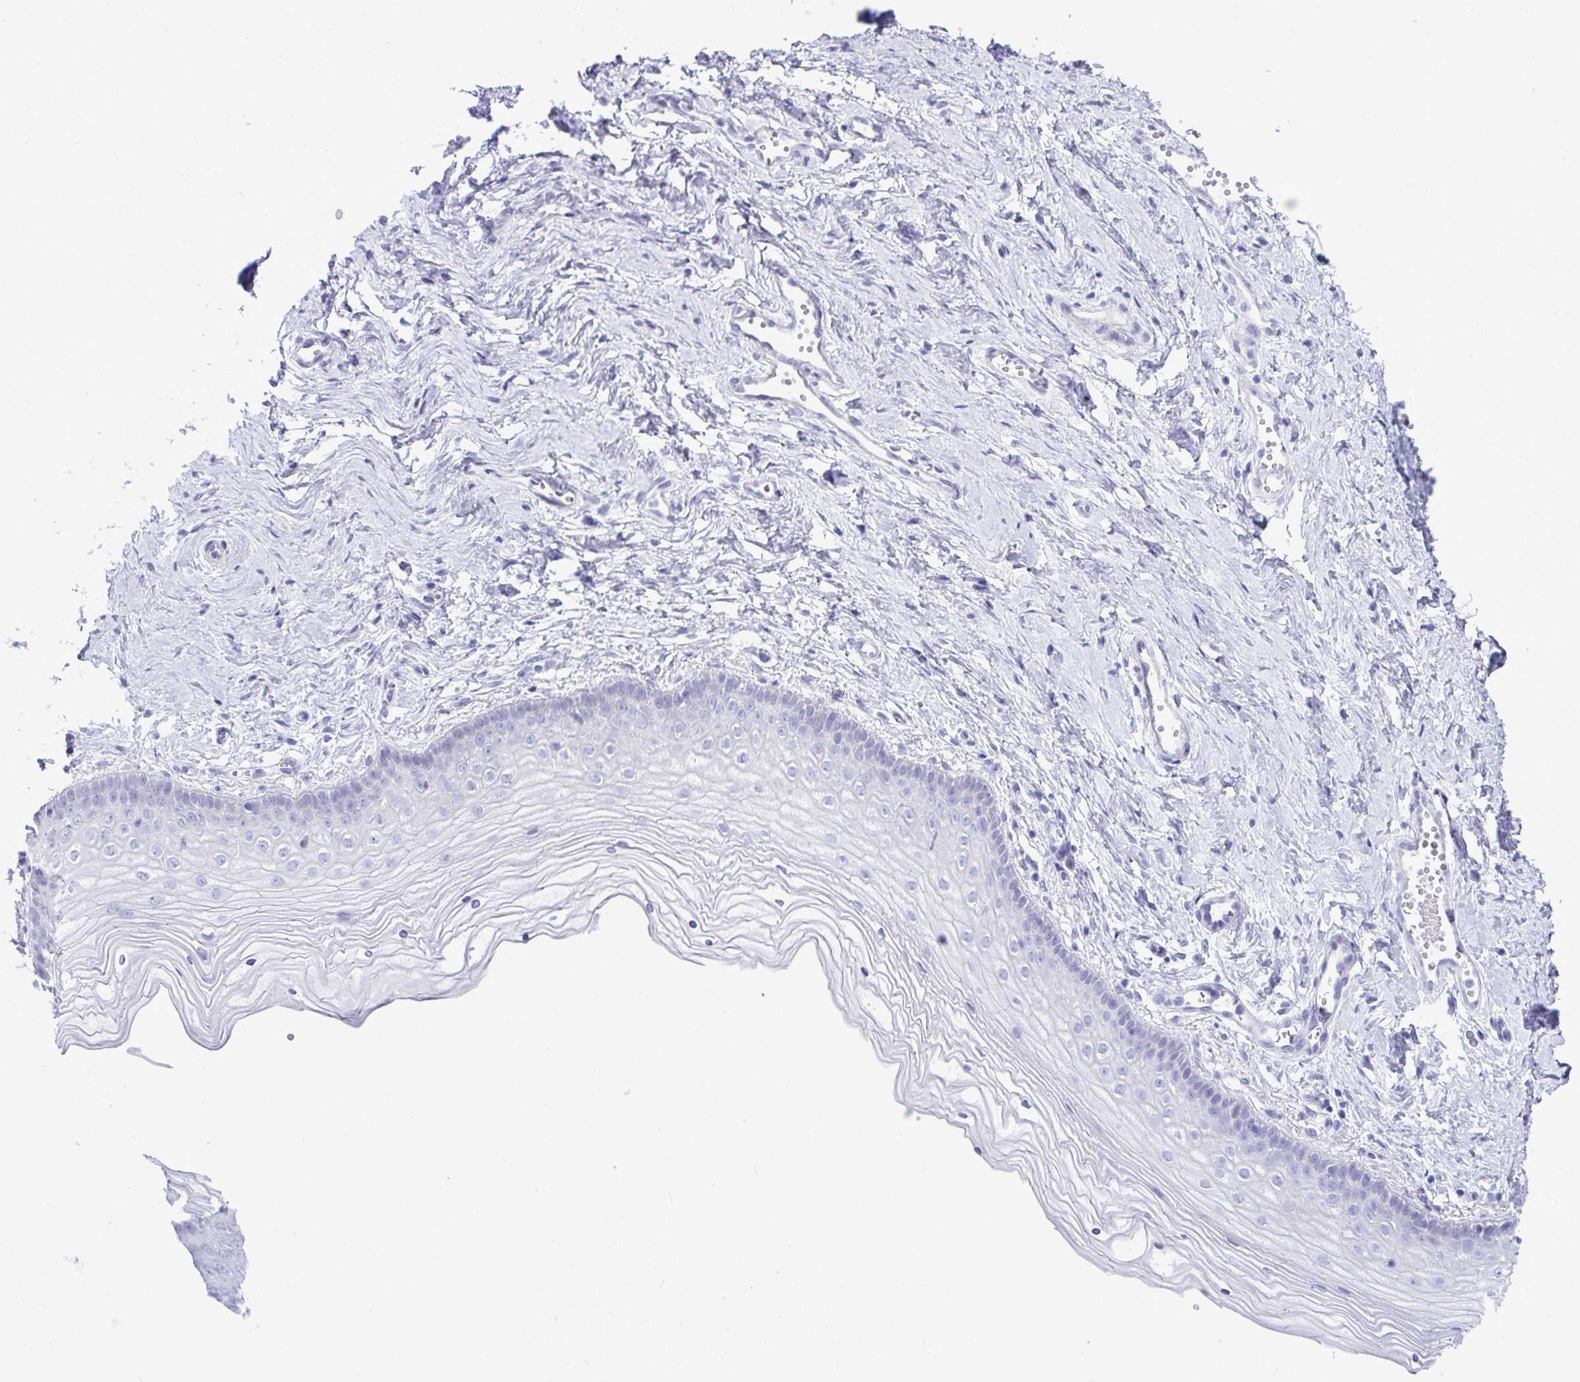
{"staining": {"intensity": "negative", "quantity": "none", "location": "none"}, "tissue": "vagina", "cell_type": "Squamous epithelial cells", "image_type": "normal", "snomed": [{"axis": "morphology", "description": "Normal tissue, NOS"}, {"axis": "topography", "description": "Vagina"}], "caption": "Protein analysis of benign vagina reveals no significant positivity in squamous epithelial cells. (IHC, brightfield microscopy, high magnification).", "gene": "ISL1", "patient": {"sex": "female", "age": 38}}